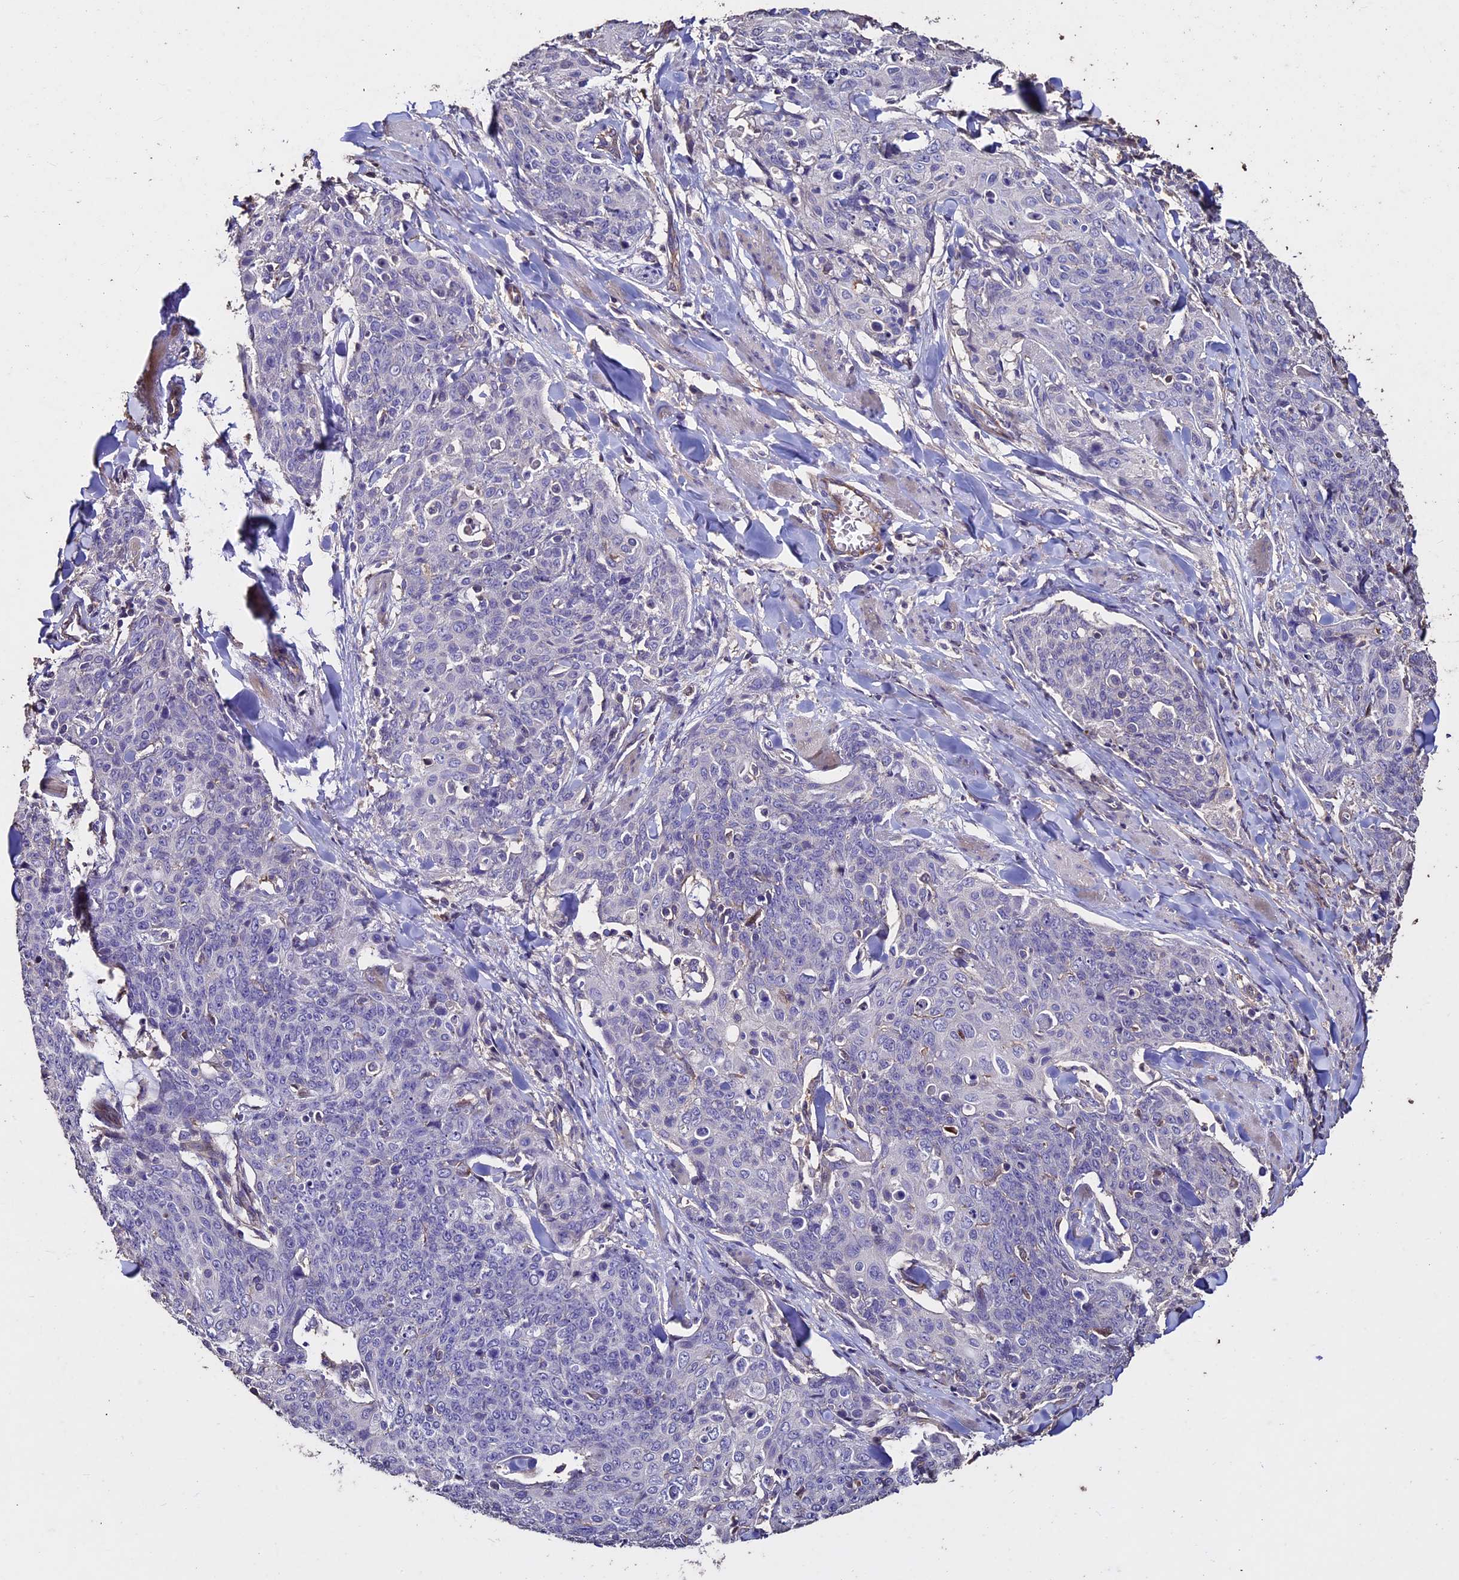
{"staining": {"intensity": "negative", "quantity": "none", "location": "none"}, "tissue": "skin cancer", "cell_type": "Tumor cells", "image_type": "cancer", "snomed": [{"axis": "morphology", "description": "Squamous cell carcinoma, NOS"}, {"axis": "topography", "description": "Skin"}, {"axis": "topography", "description": "Vulva"}], "caption": "DAB (3,3'-diaminobenzidine) immunohistochemical staining of squamous cell carcinoma (skin) shows no significant expression in tumor cells.", "gene": "USB1", "patient": {"sex": "female", "age": 85}}